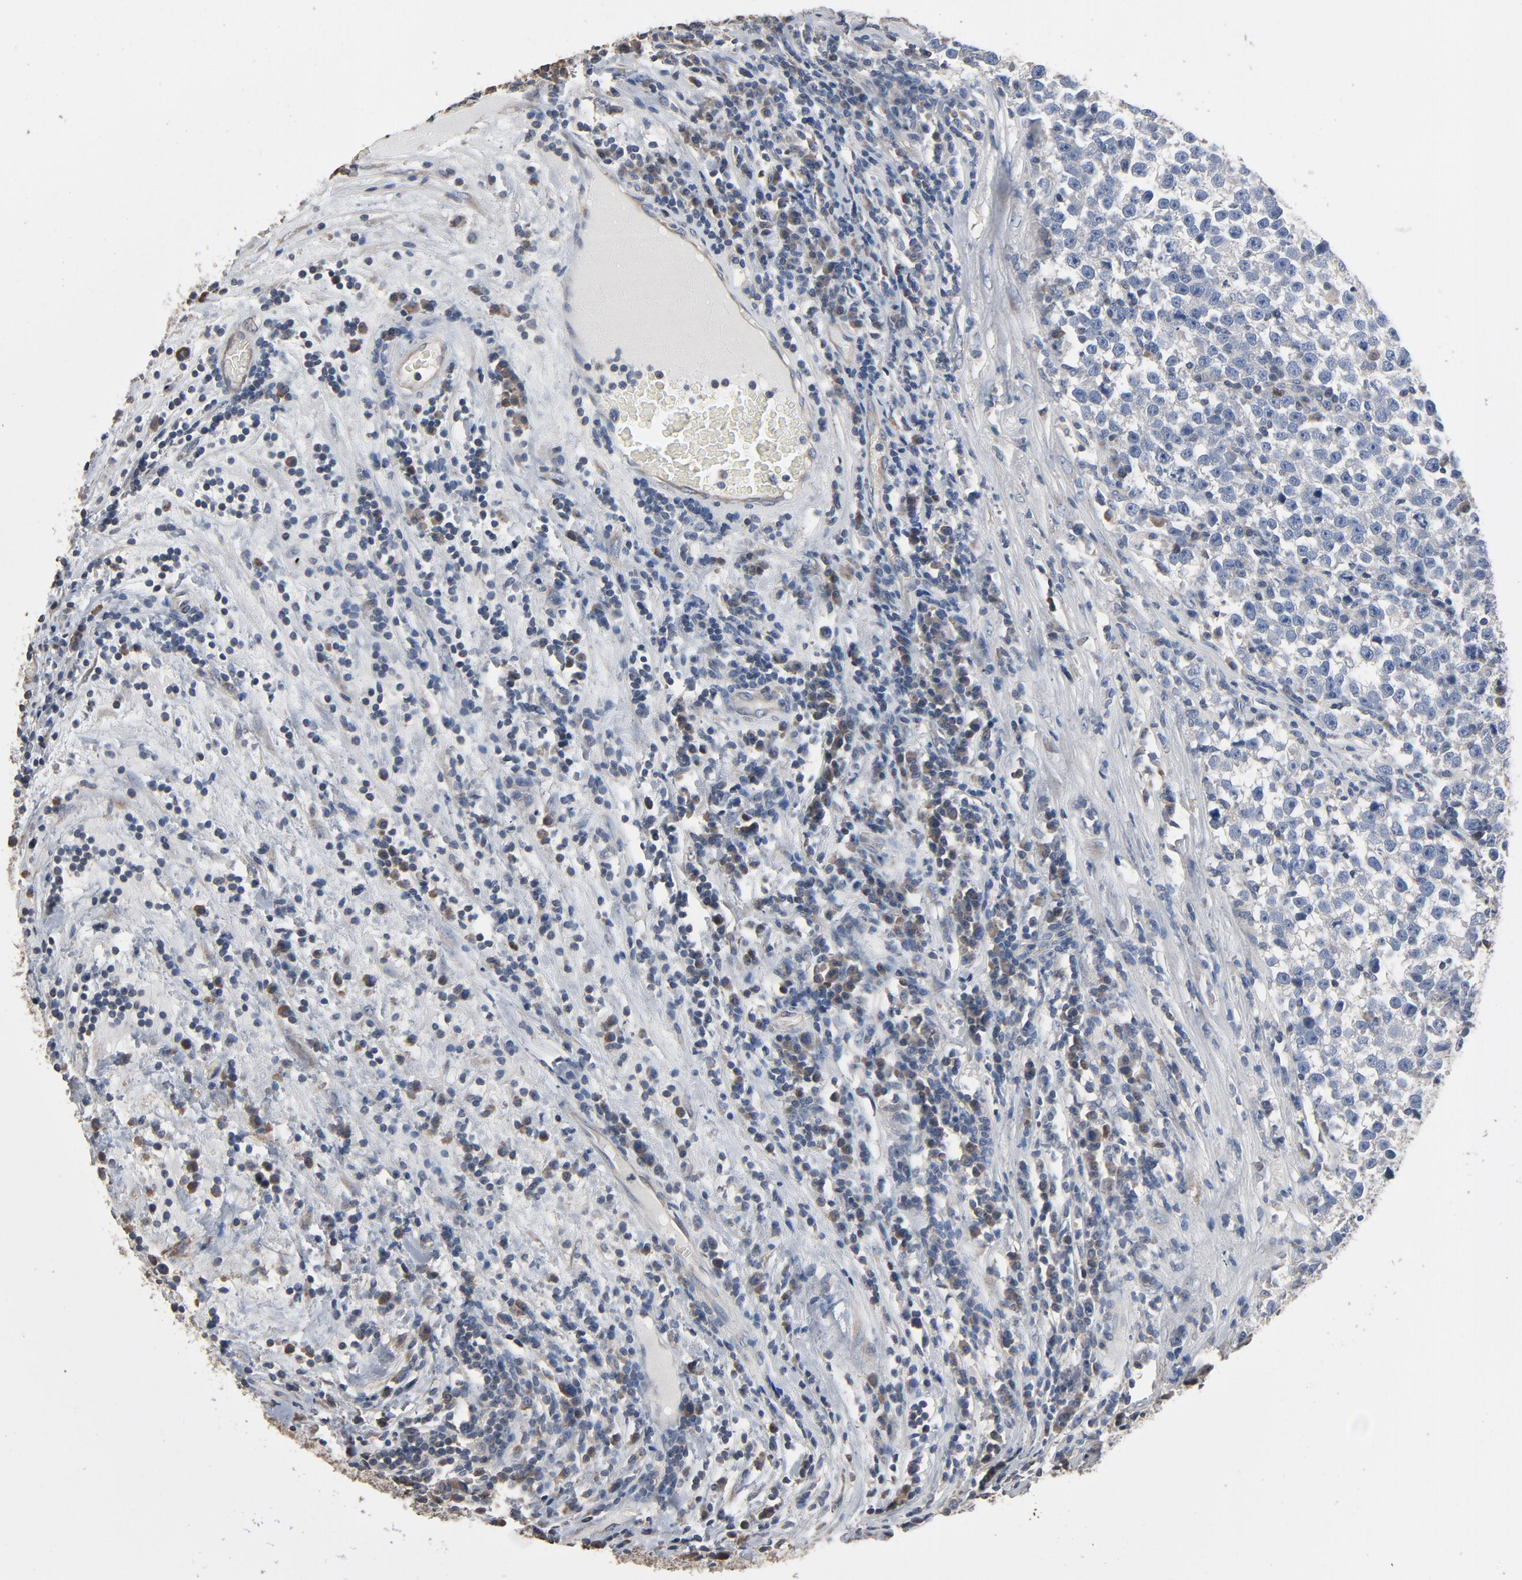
{"staining": {"intensity": "negative", "quantity": "none", "location": "none"}, "tissue": "testis cancer", "cell_type": "Tumor cells", "image_type": "cancer", "snomed": [{"axis": "morphology", "description": "Seminoma, NOS"}, {"axis": "topography", "description": "Testis"}], "caption": "There is no significant staining in tumor cells of testis cancer.", "gene": "SOX6", "patient": {"sex": "male", "age": 43}}